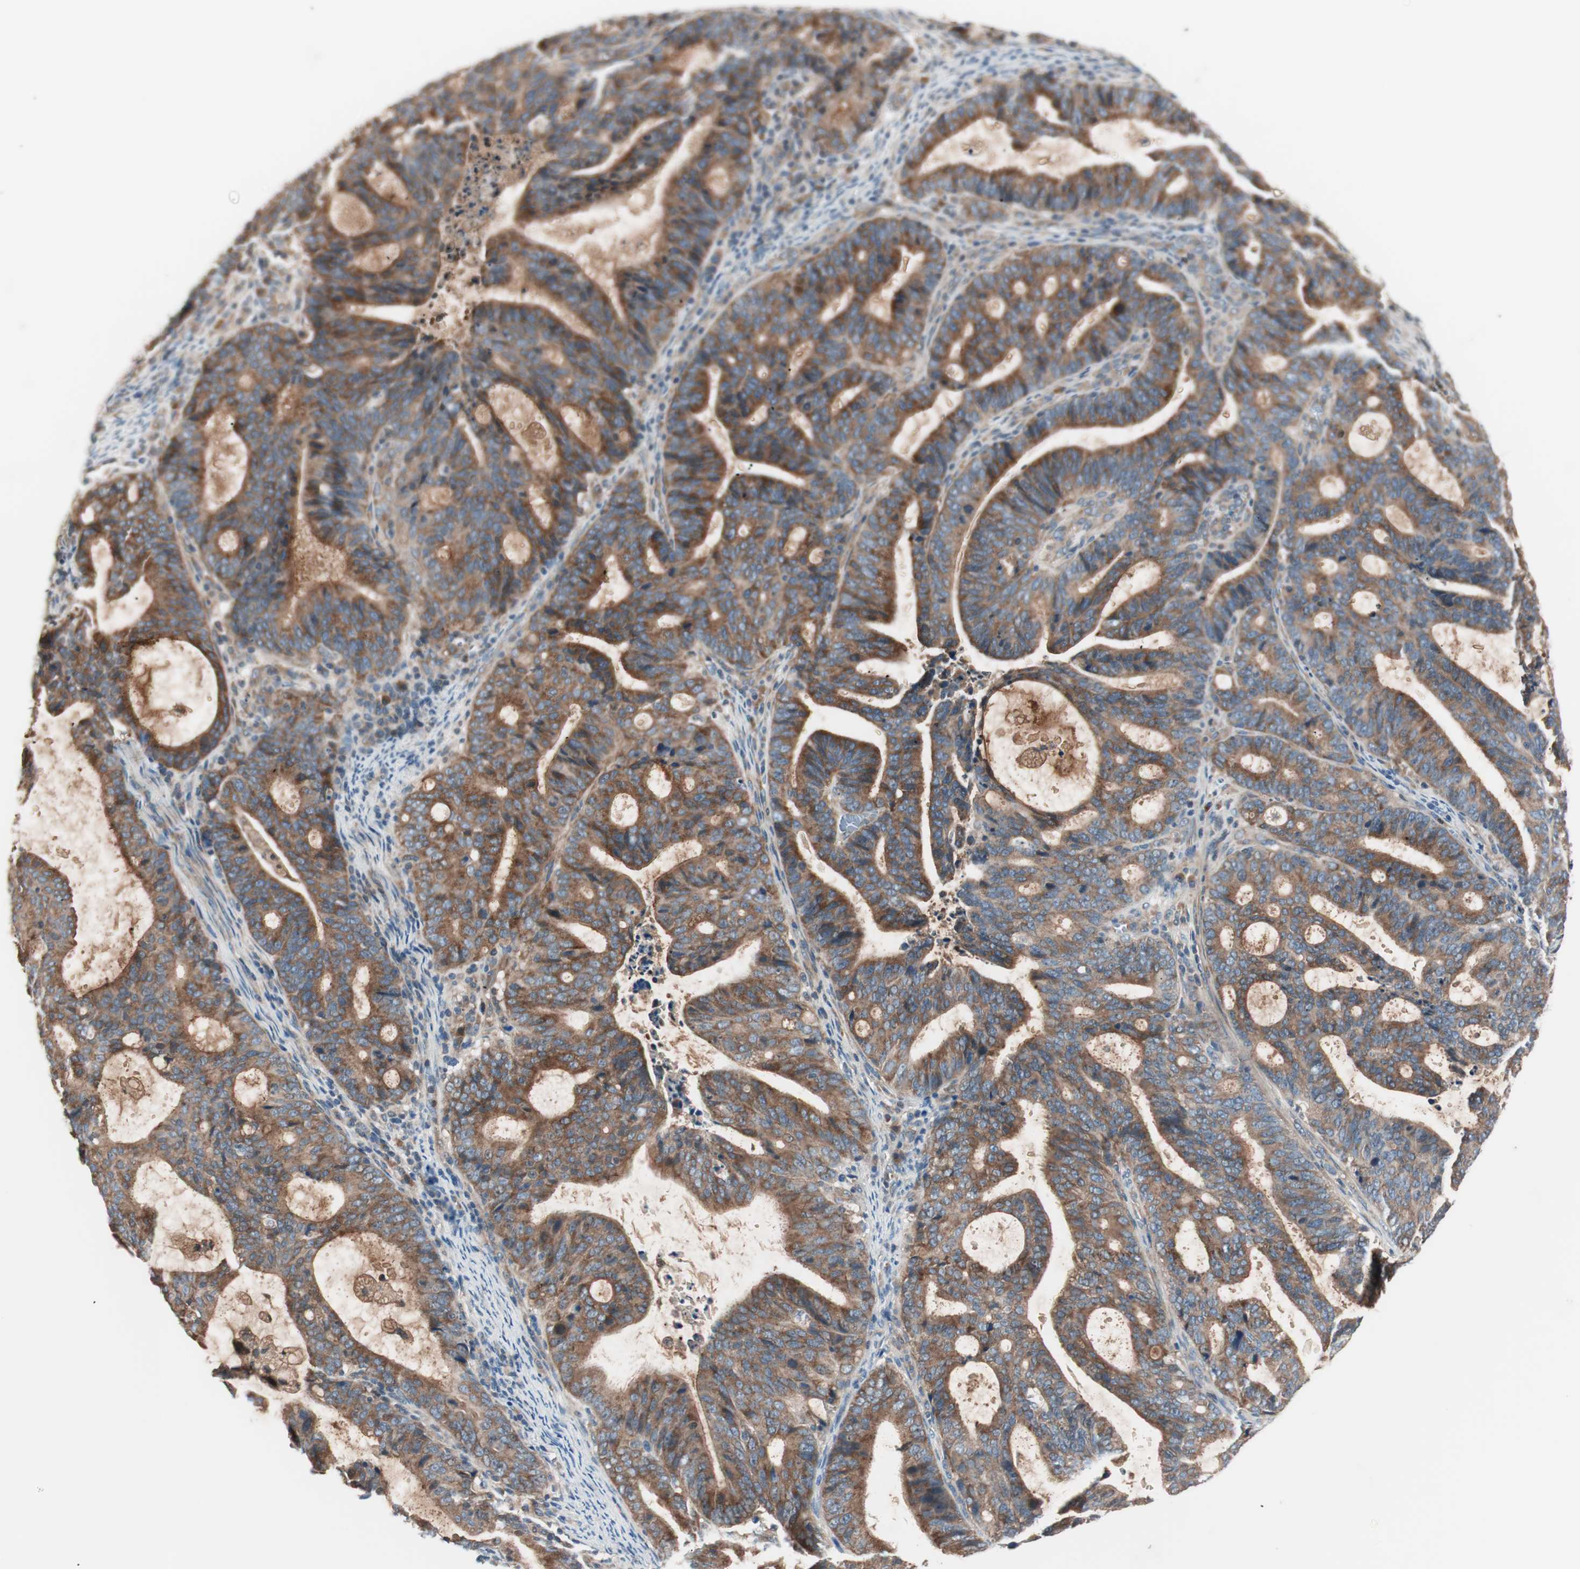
{"staining": {"intensity": "strong", "quantity": ">75%", "location": "cytoplasmic/membranous"}, "tissue": "endometrial cancer", "cell_type": "Tumor cells", "image_type": "cancer", "snomed": [{"axis": "morphology", "description": "Adenocarcinoma, NOS"}, {"axis": "topography", "description": "Uterus"}], "caption": "There is high levels of strong cytoplasmic/membranous expression in tumor cells of endometrial cancer (adenocarcinoma), as demonstrated by immunohistochemical staining (brown color).", "gene": "TSG101", "patient": {"sex": "female", "age": 83}}